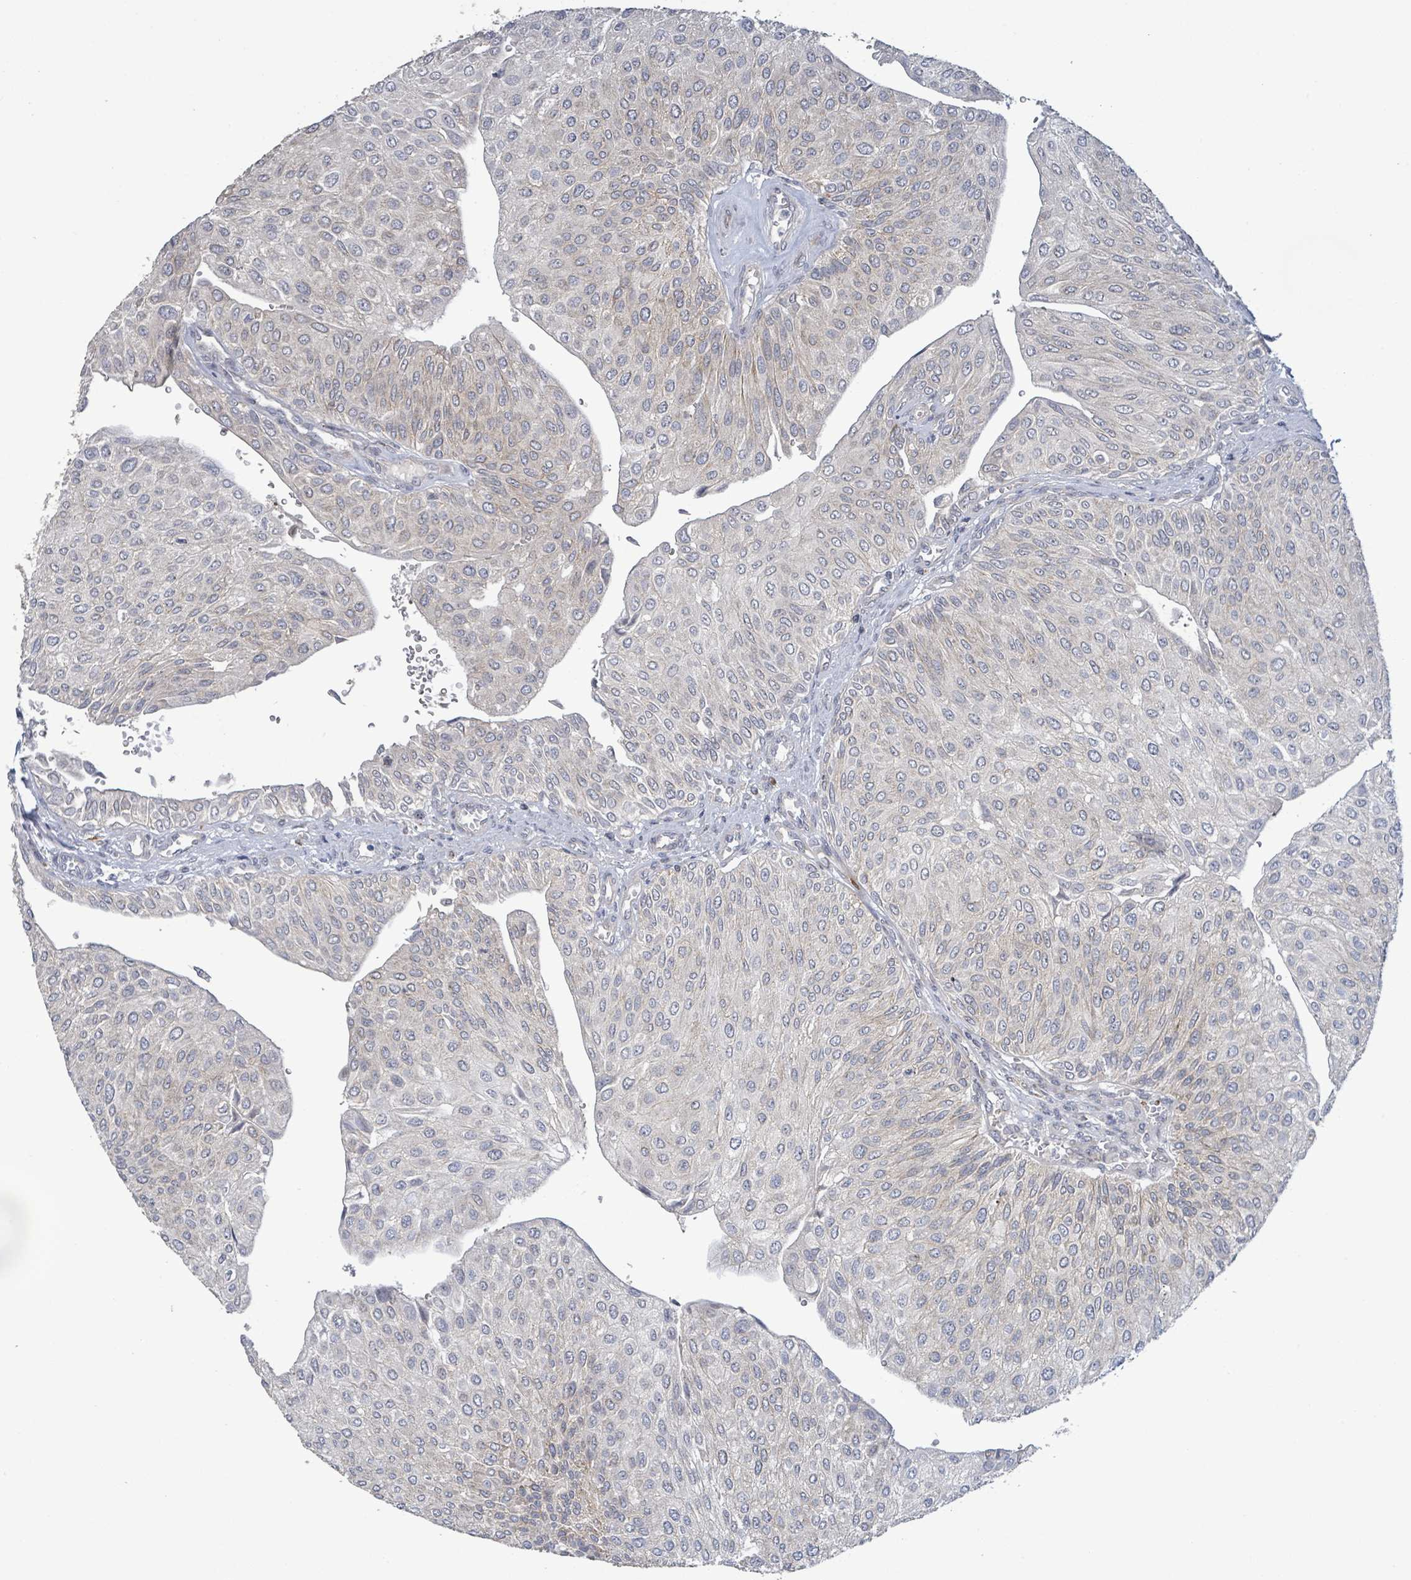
{"staining": {"intensity": "moderate", "quantity": "25%-75%", "location": "cytoplasmic/membranous"}, "tissue": "urothelial cancer", "cell_type": "Tumor cells", "image_type": "cancer", "snomed": [{"axis": "morphology", "description": "Urothelial carcinoma, NOS"}, {"axis": "topography", "description": "Urinary bladder"}], "caption": "Immunohistochemical staining of urothelial cancer reveals moderate cytoplasmic/membranous protein positivity in about 25%-75% of tumor cells.", "gene": "LILRA4", "patient": {"sex": "male", "age": 67}}